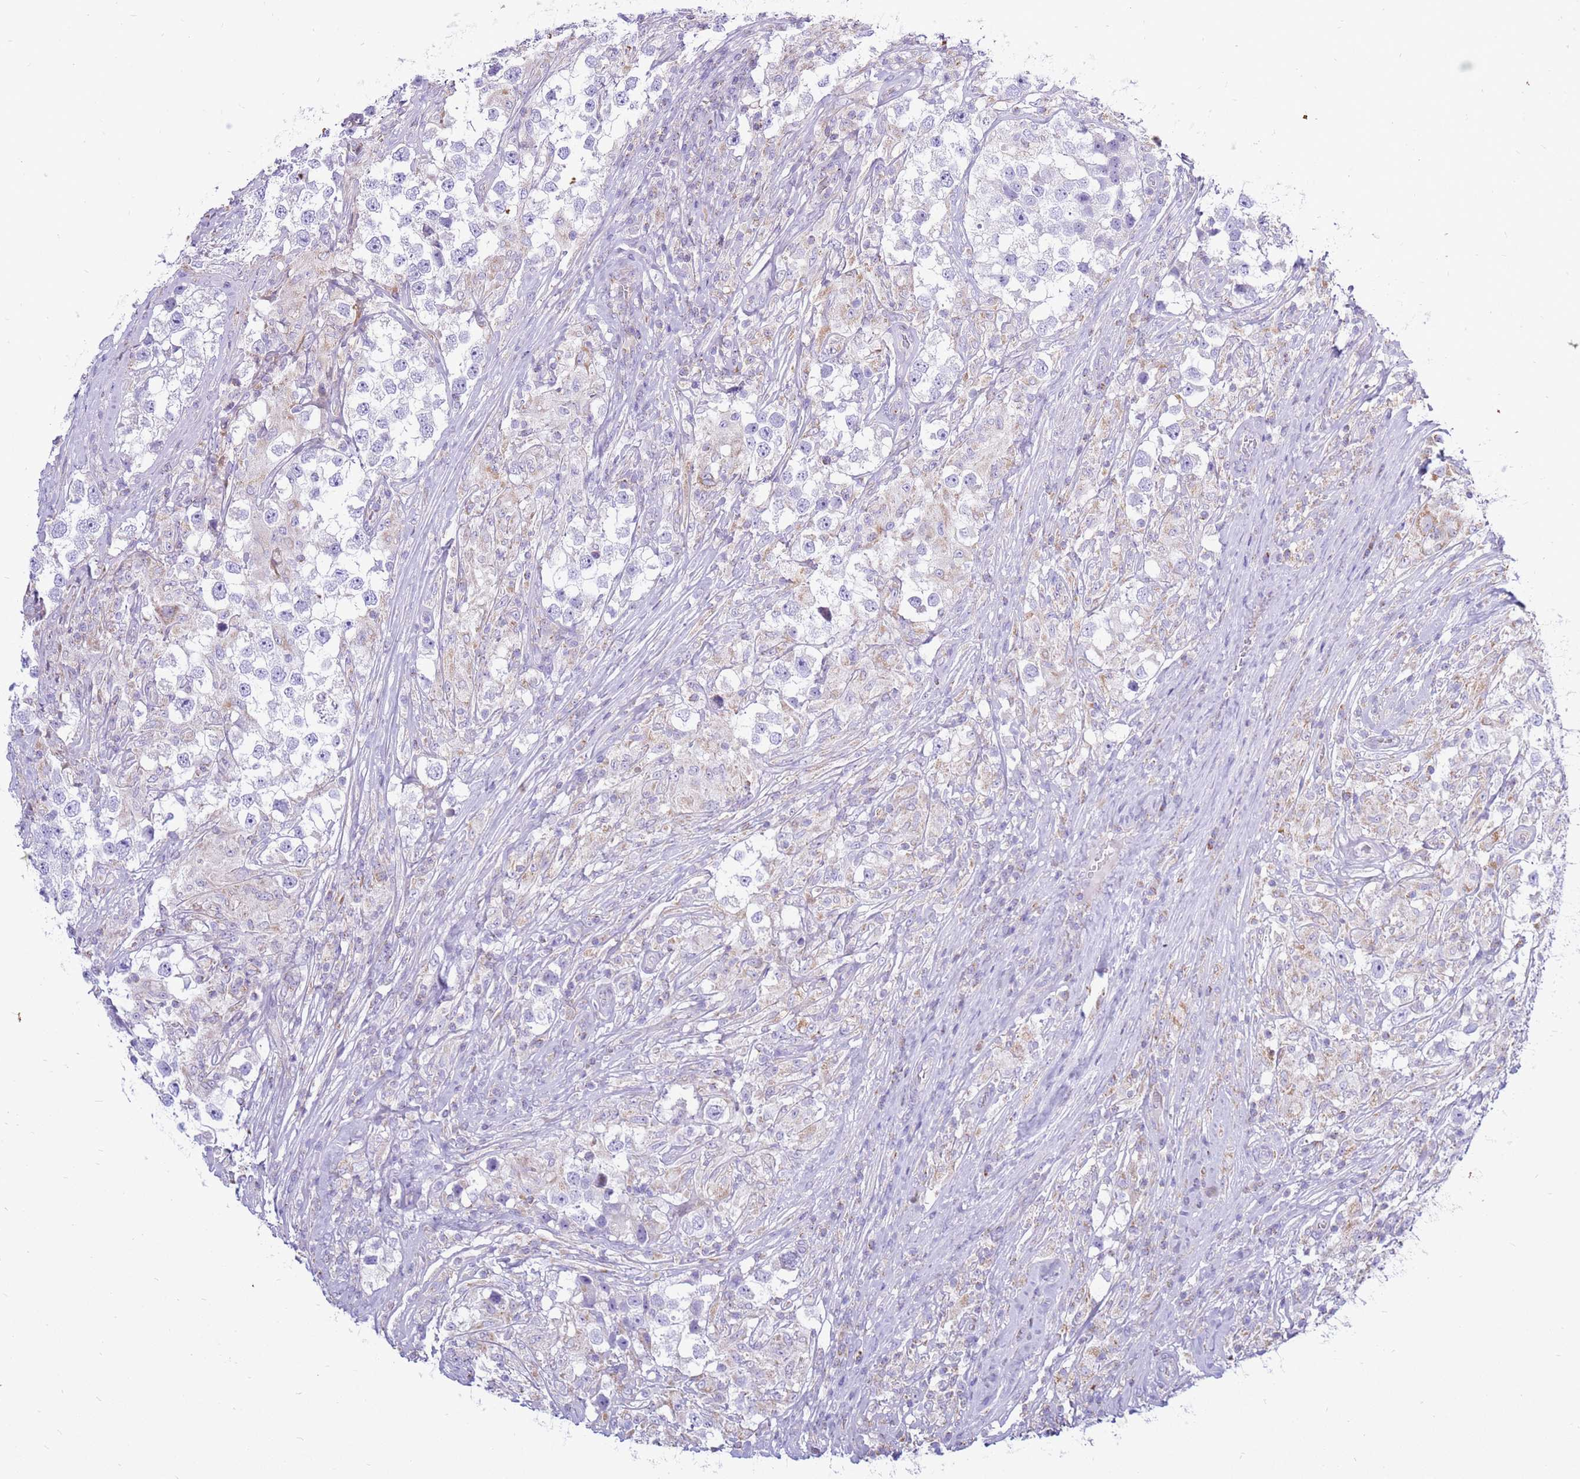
{"staining": {"intensity": "negative", "quantity": "none", "location": "none"}, "tissue": "testis cancer", "cell_type": "Tumor cells", "image_type": "cancer", "snomed": [{"axis": "morphology", "description": "Seminoma, NOS"}, {"axis": "topography", "description": "Testis"}], "caption": "Seminoma (testis) stained for a protein using immunohistochemistry exhibits no expression tumor cells.", "gene": "IGF1R", "patient": {"sex": "male", "age": 46}}